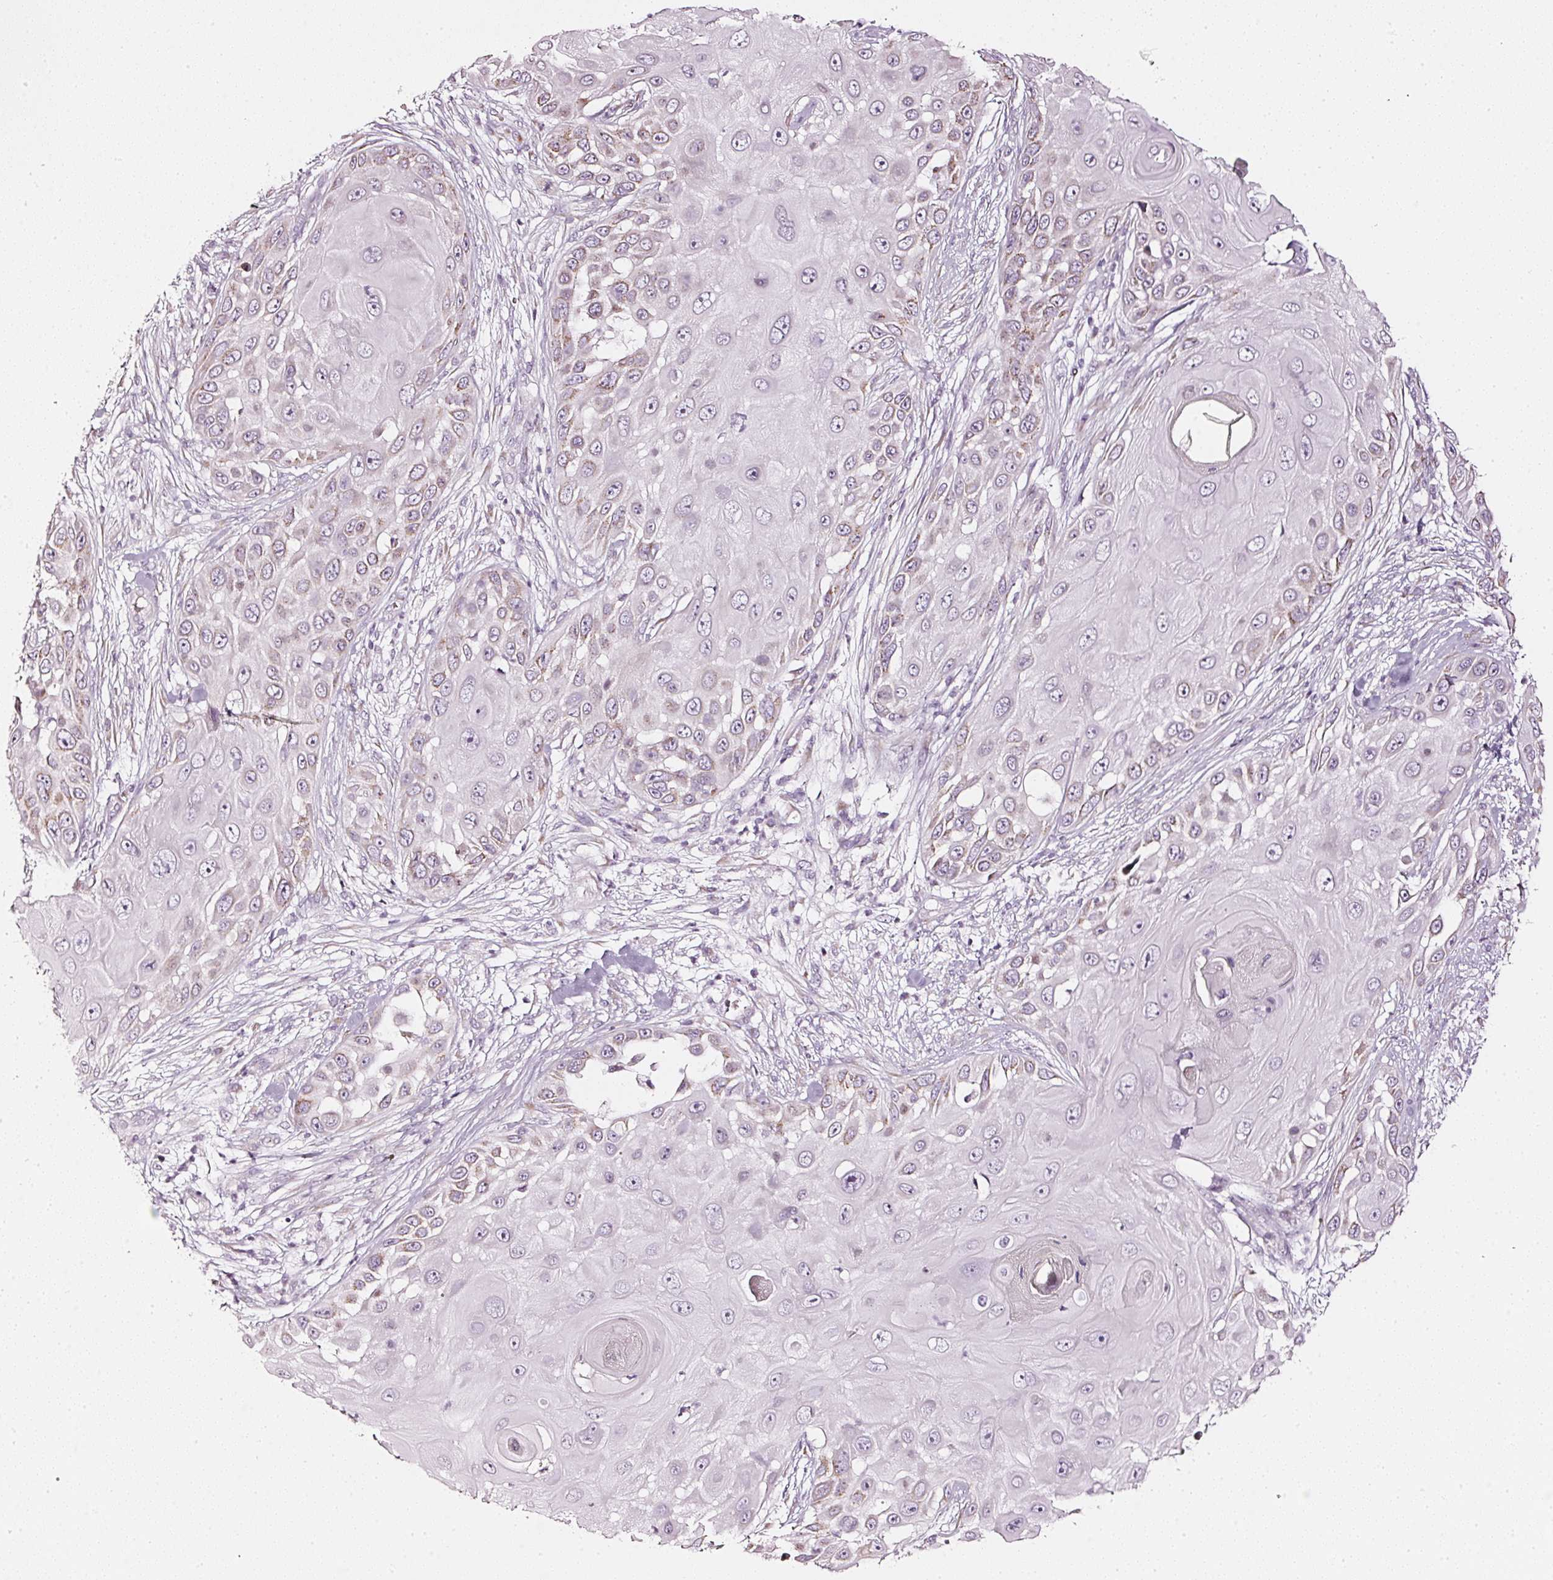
{"staining": {"intensity": "weak", "quantity": "<25%", "location": "cytoplasmic/membranous"}, "tissue": "skin cancer", "cell_type": "Tumor cells", "image_type": "cancer", "snomed": [{"axis": "morphology", "description": "Squamous cell carcinoma, NOS"}, {"axis": "topography", "description": "Skin"}], "caption": "The micrograph displays no significant expression in tumor cells of skin squamous cell carcinoma.", "gene": "SDF4", "patient": {"sex": "female", "age": 44}}